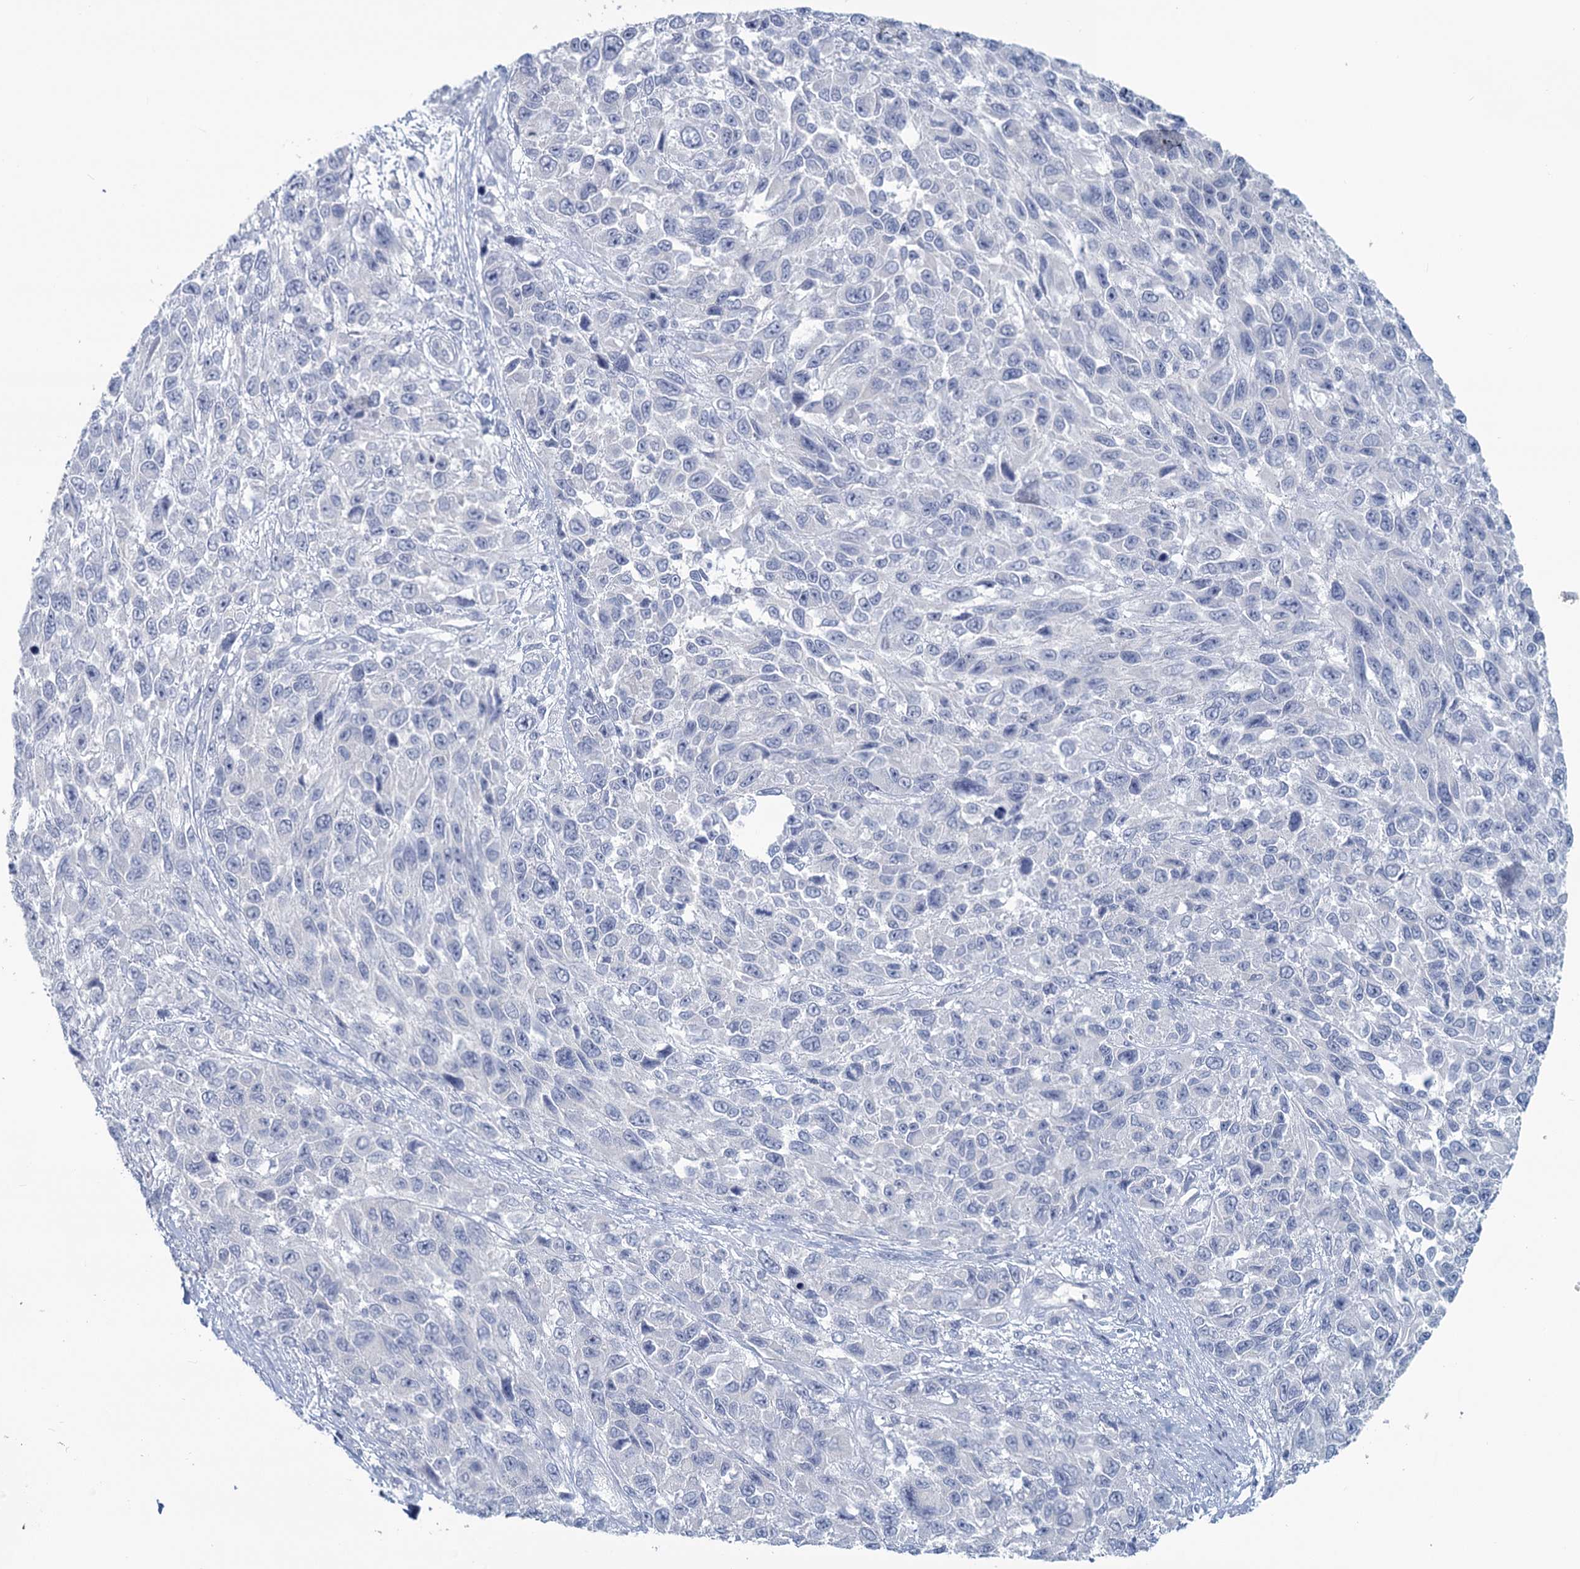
{"staining": {"intensity": "negative", "quantity": "none", "location": "none"}, "tissue": "melanoma", "cell_type": "Tumor cells", "image_type": "cancer", "snomed": [{"axis": "morphology", "description": "Normal tissue, NOS"}, {"axis": "morphology", "description": "Malignant melanoma, NOS"}, {"axis": "topography", "description": "Skin"}], "caption": "Immunohistochemistry (IHC) micrograph of neoplastic tissue: human malignant melanoma stained with DAB (3,3'-diaminobenzidine) exhibits no significant protein positivity in tumor cells.", "gene": "CHGA", "patient": {"sex": "female", "age": 96}}